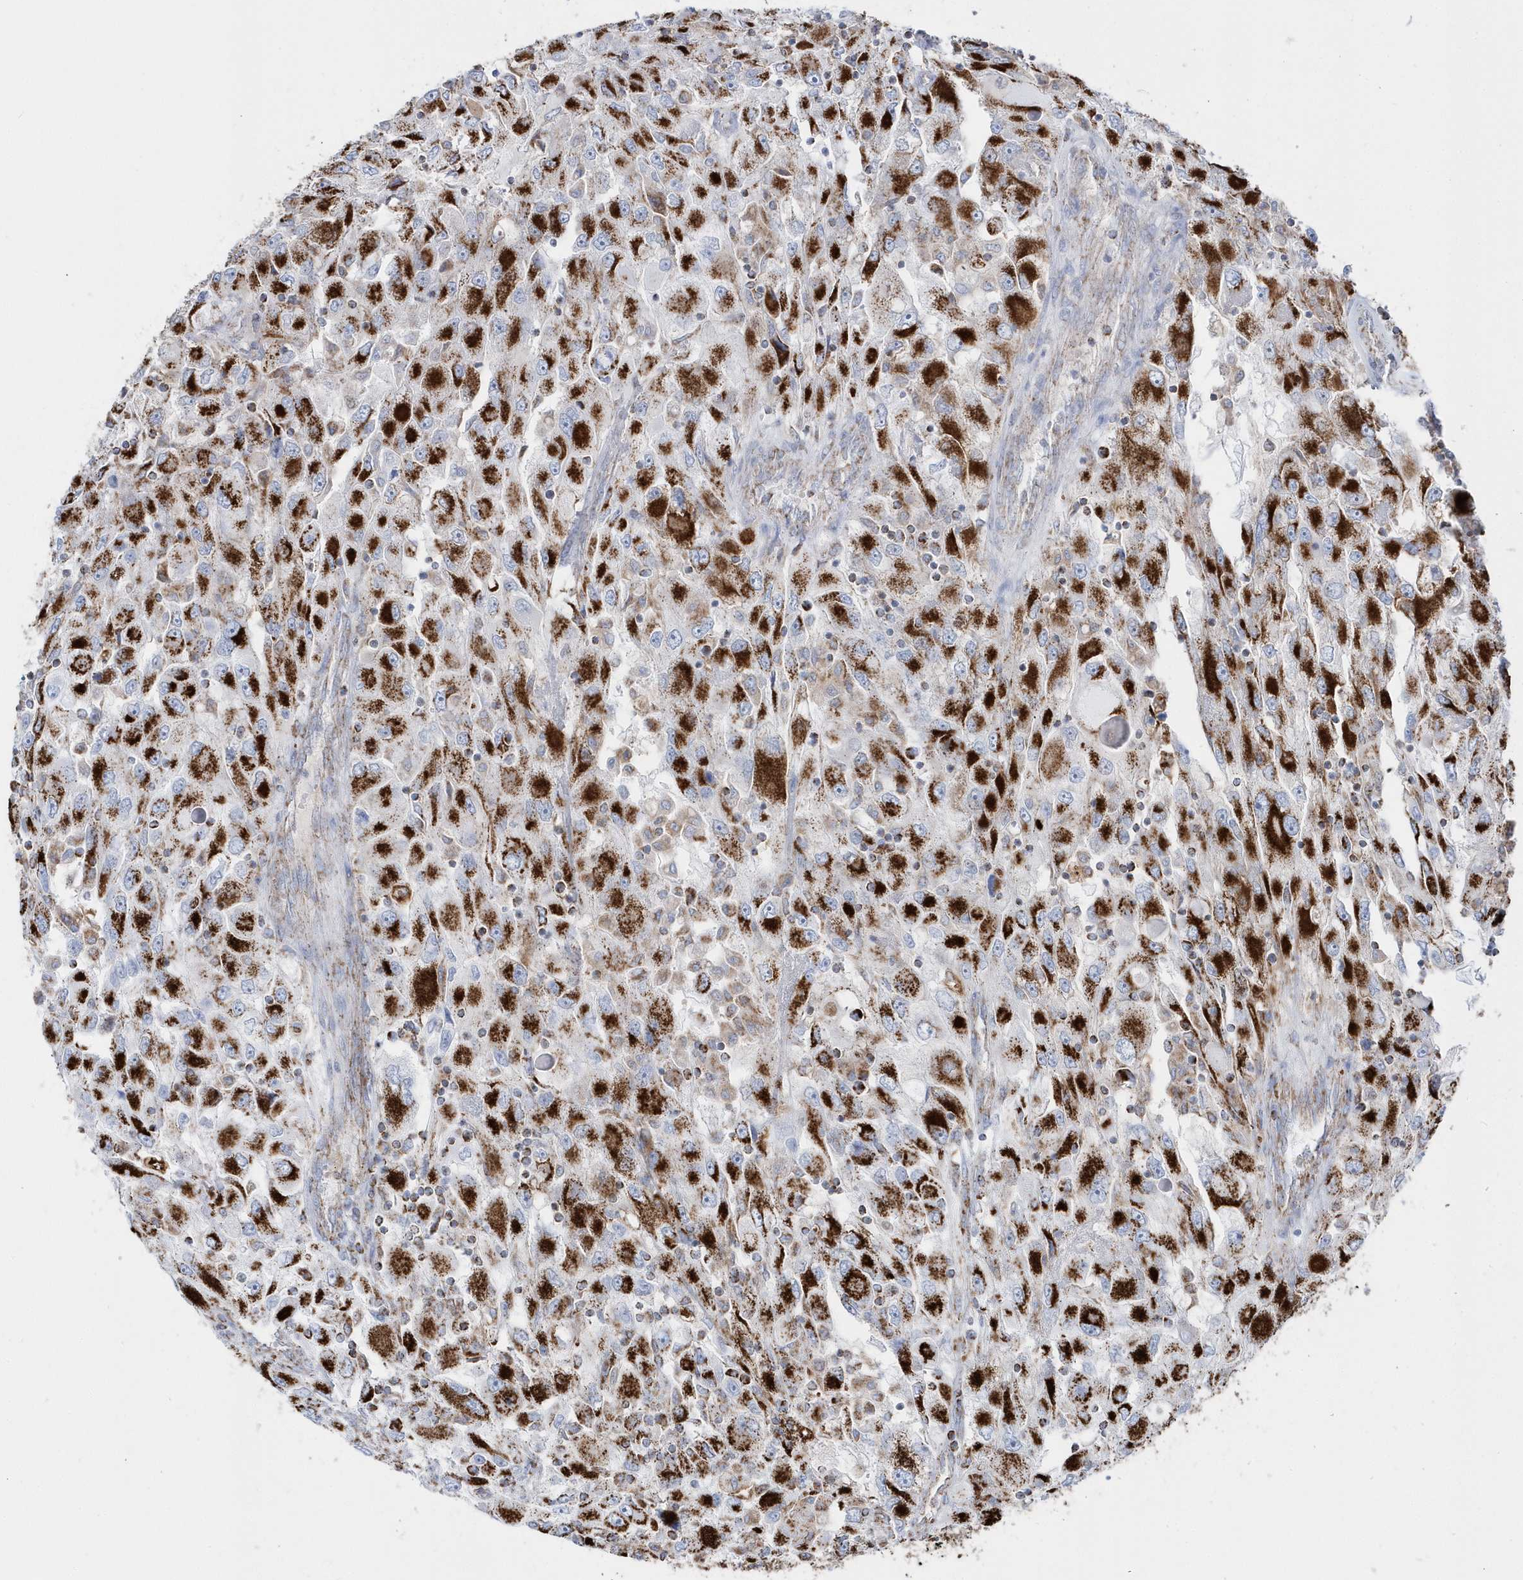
{"staining": {"intensity": "strong", "quantity": ">75%", "location": "cytoplasmic/membranous"}, "tissue": "renal cancer", "cell_type": "Tumor cells", "image_type": "cancer", "snomed": [{"axis": "morphology", "description": "Adenocarcinoma, NOS"}, {"axis": "topography", "description": "Kidney"}], "caption": "Adenocarcinoma (renal) tissue demonstrates strong cytoplasmic/membranous staining in about >75% of tumor cells, visualized by immunohistochemistry.", "gene": "TMCO6", "patient": {"sex": "female", "age": 52}}